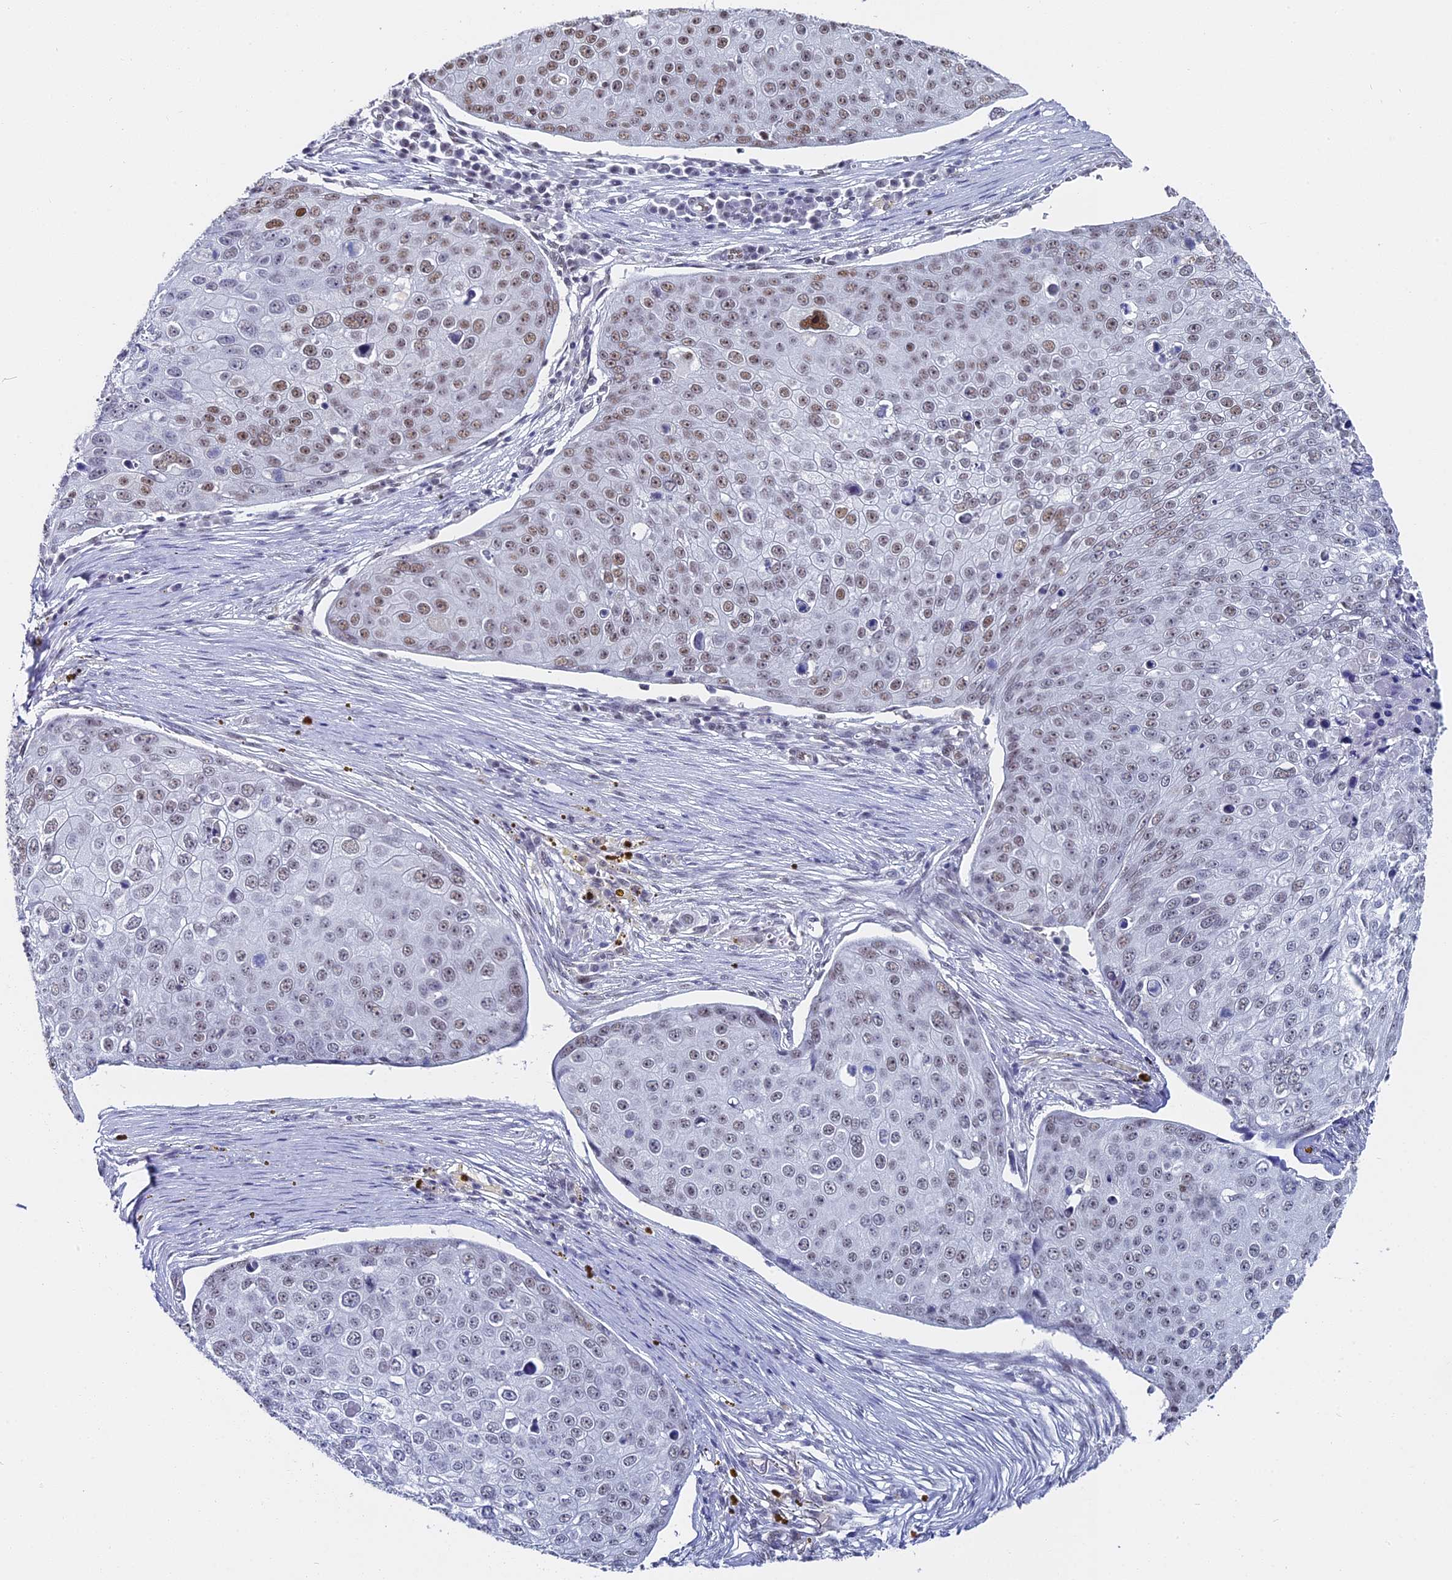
{"staining": {"intensity": "moderate", "quantity": "25%-75%", "location": "nuclear"}, "tissue": "skin cancer", "cell_type": "Tumor cells", "image_type": "cancer", "snomed": [{"axis": "morphology", "description": "Squamous cell carcinoma, NOS"}, {"axis": "topography", "description": "Skin"}], "caption": "Human skin squamous cell carcinoma stained for a protein (brown) demonstrates moderate nuclear positive positivity in approximately 25%-75% of tumor cells.", "gene": "CD2BP2", "patient": {"sex": "male", "age": 71}}